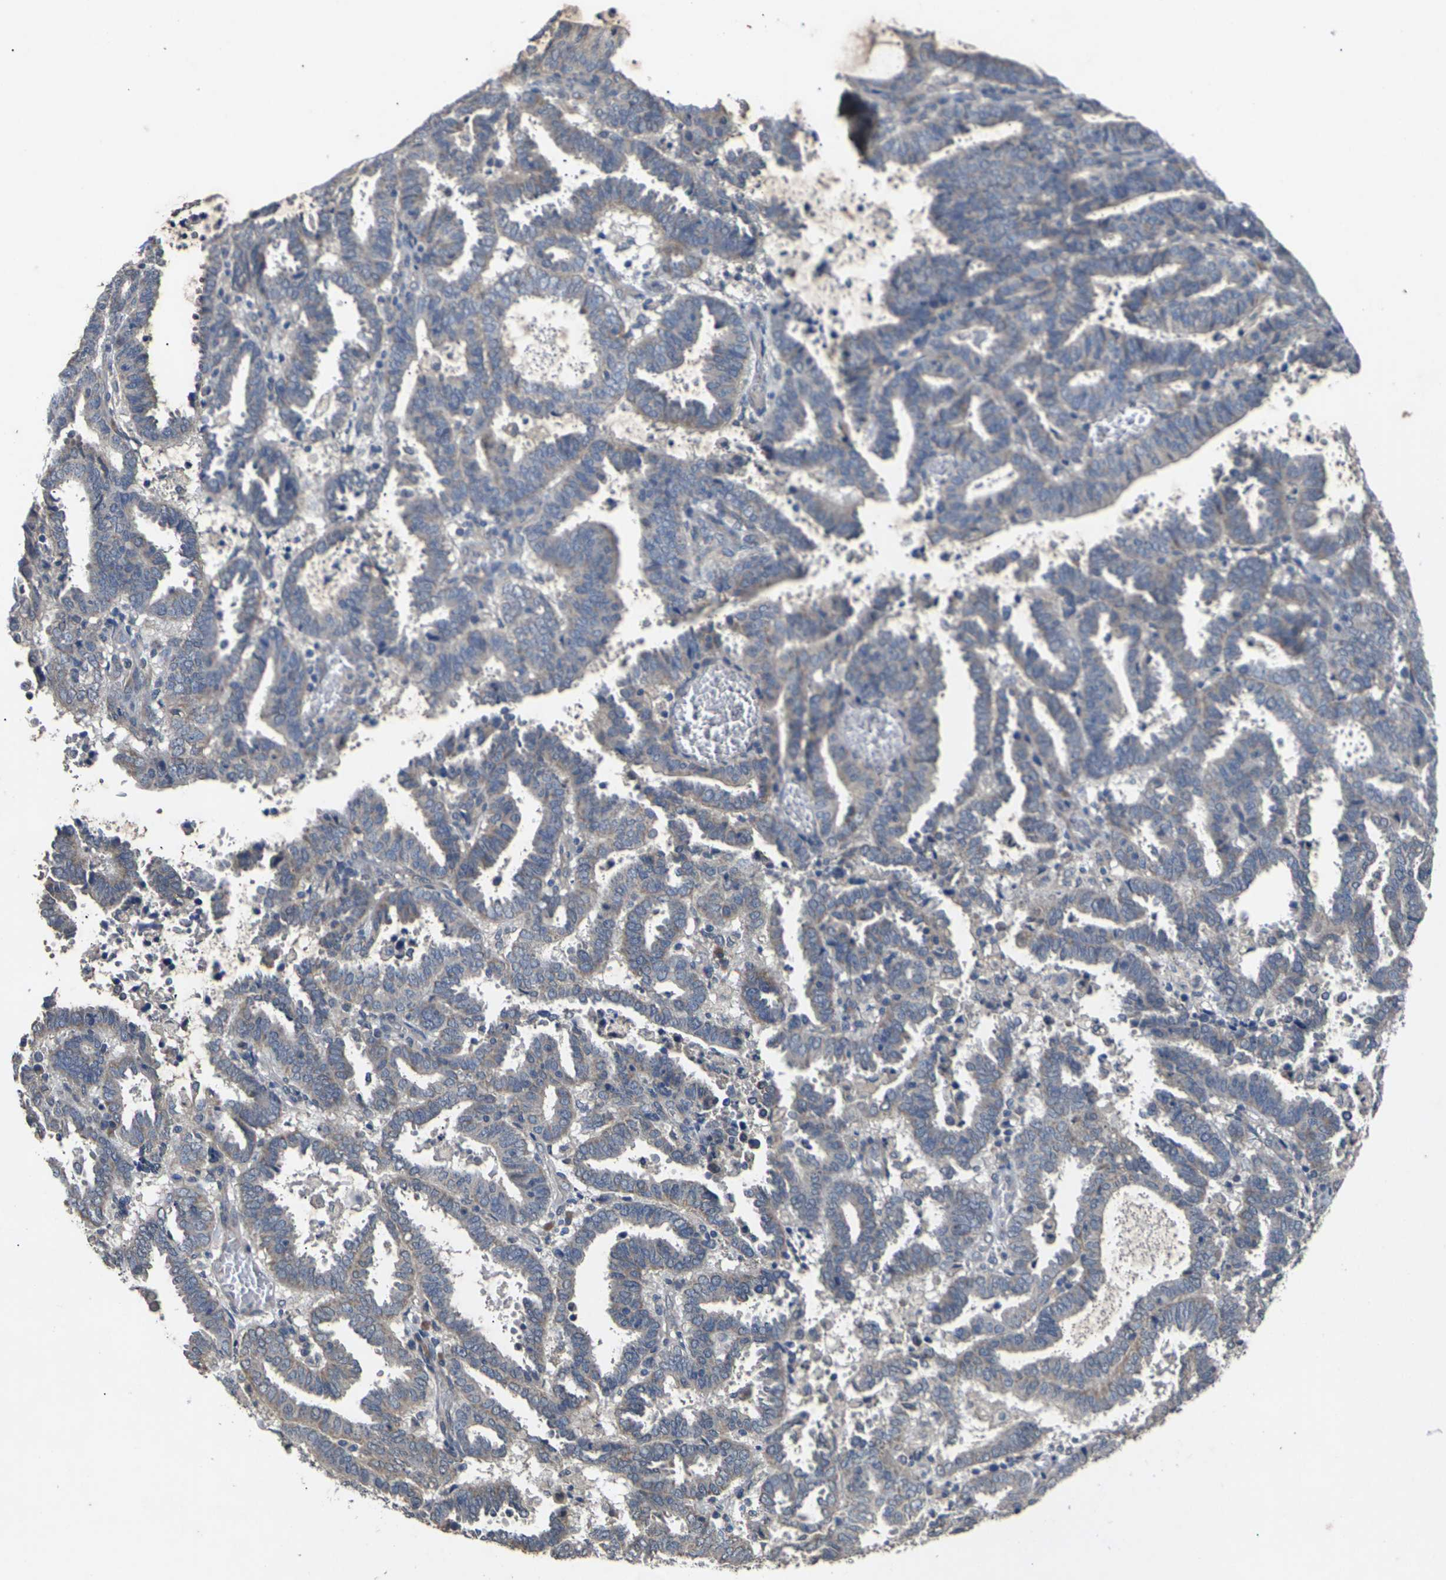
{"staining": {"intensity": "weak", "quantity": "<25%", "location": "cytoplasmic/membranous"}, "tissue": "endometrial cancer", "cell_type": "Tumor cells", "image_type": "cancer", "snomed": [{"axis": "morphology", "description": "Adenocarcinoma, NOS"}, {"axis": "topography", "description": "Uterus"}], "caption": "This image is of endometrial cancer stained with immunohistochemistry (IHC) to label a protein in brown with the nuclei are counter-stained blue. There is no staining in tumor cells.", "gene": "SLC2A2", "patient": {"sex": "female", "age": 83}}